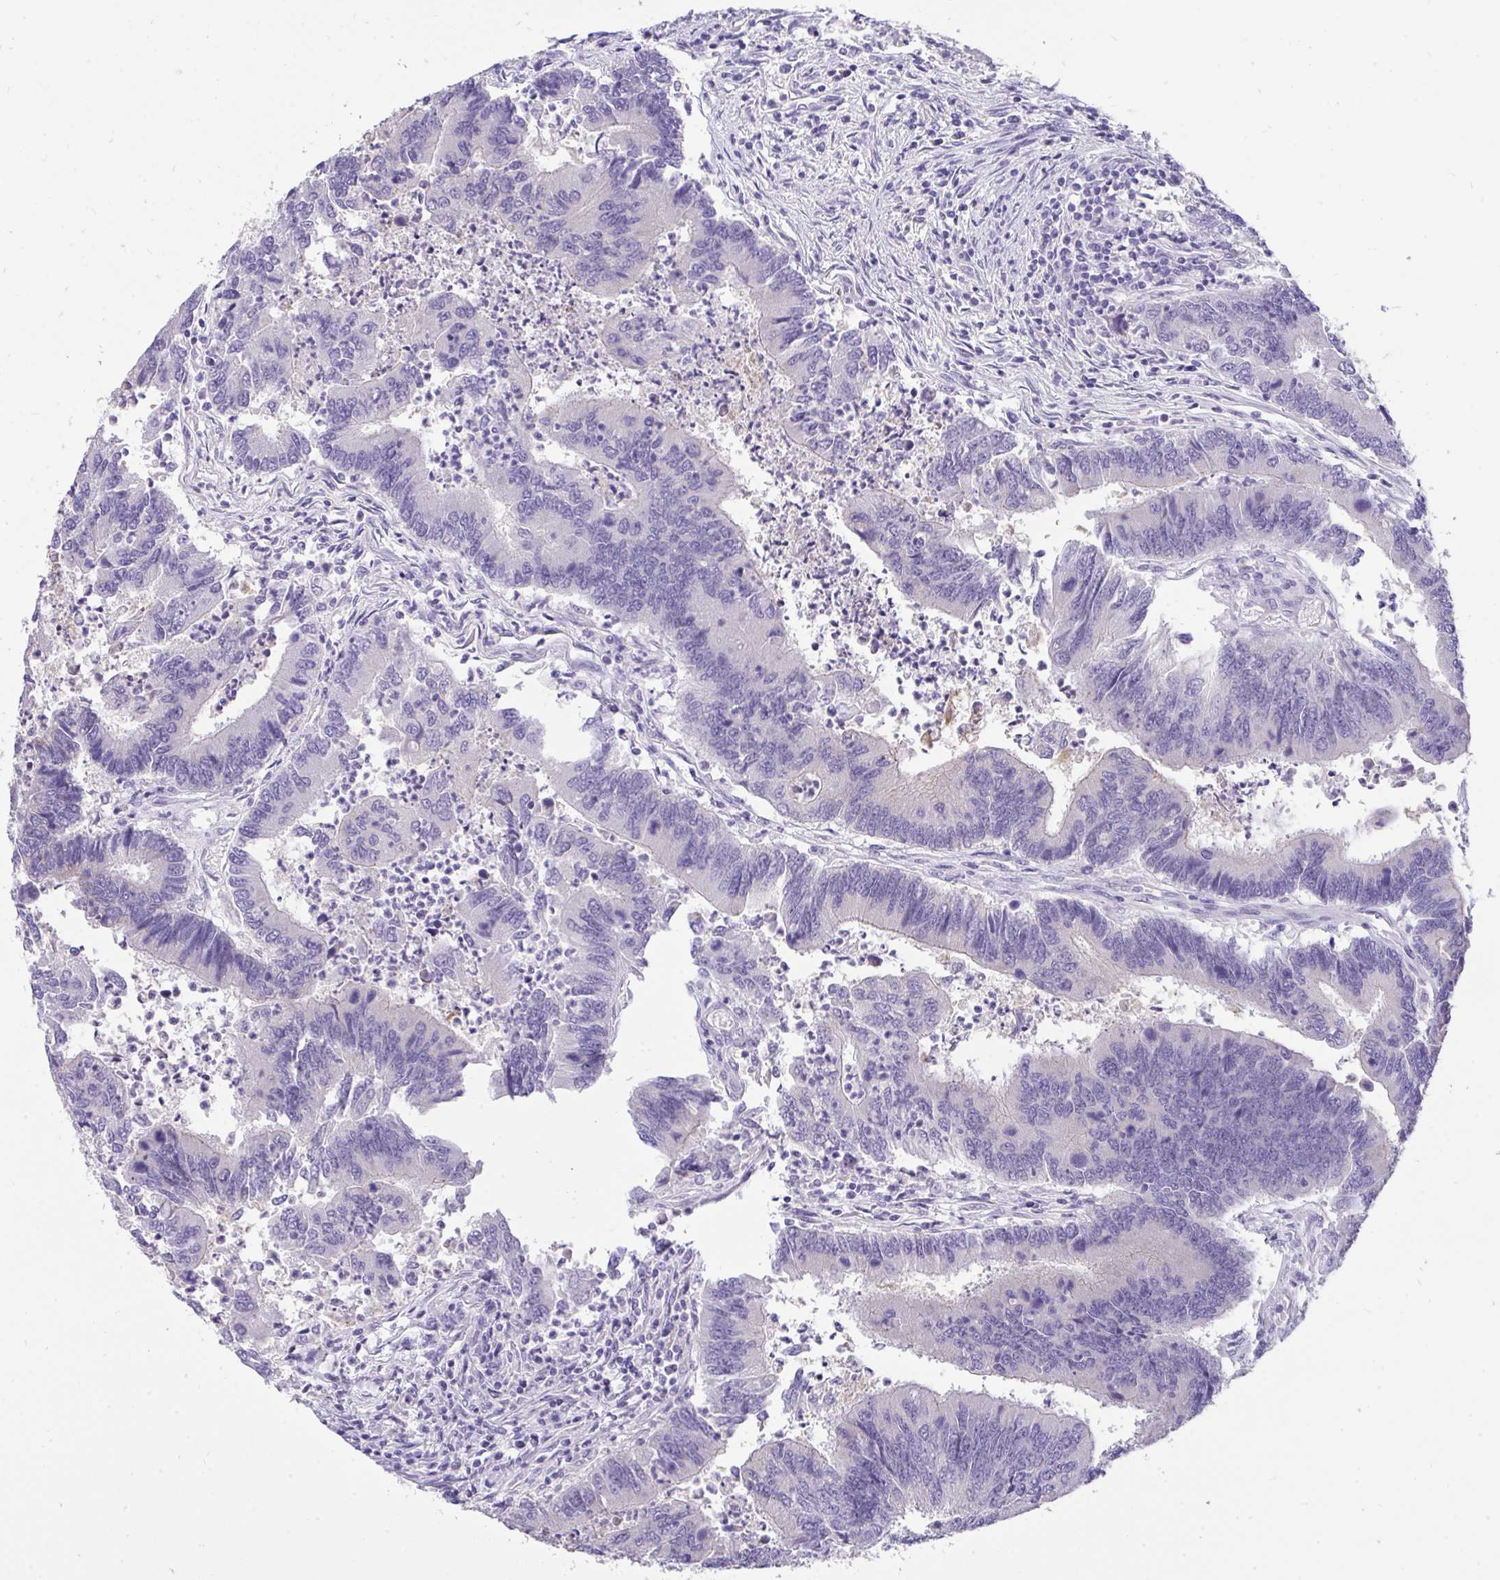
{"staining": {"intensity": "negative", "quantity": "none", "location": "none"}, "tissue": "colorectal cancer", "cell_type": "Tumor cells", "image_type": "cancer", "snomed": [{"axis": "morphology", "description": "Adenocarcinoma, NOS"}, {"axis": "topography", "description": "Colon"}], "caption": "Tumor cells are negative for brown protein staining in colorectal cancer (adenocarcinoma).", "gene": "VGLL3", "patient": {"sex": "female", "age": 67}}